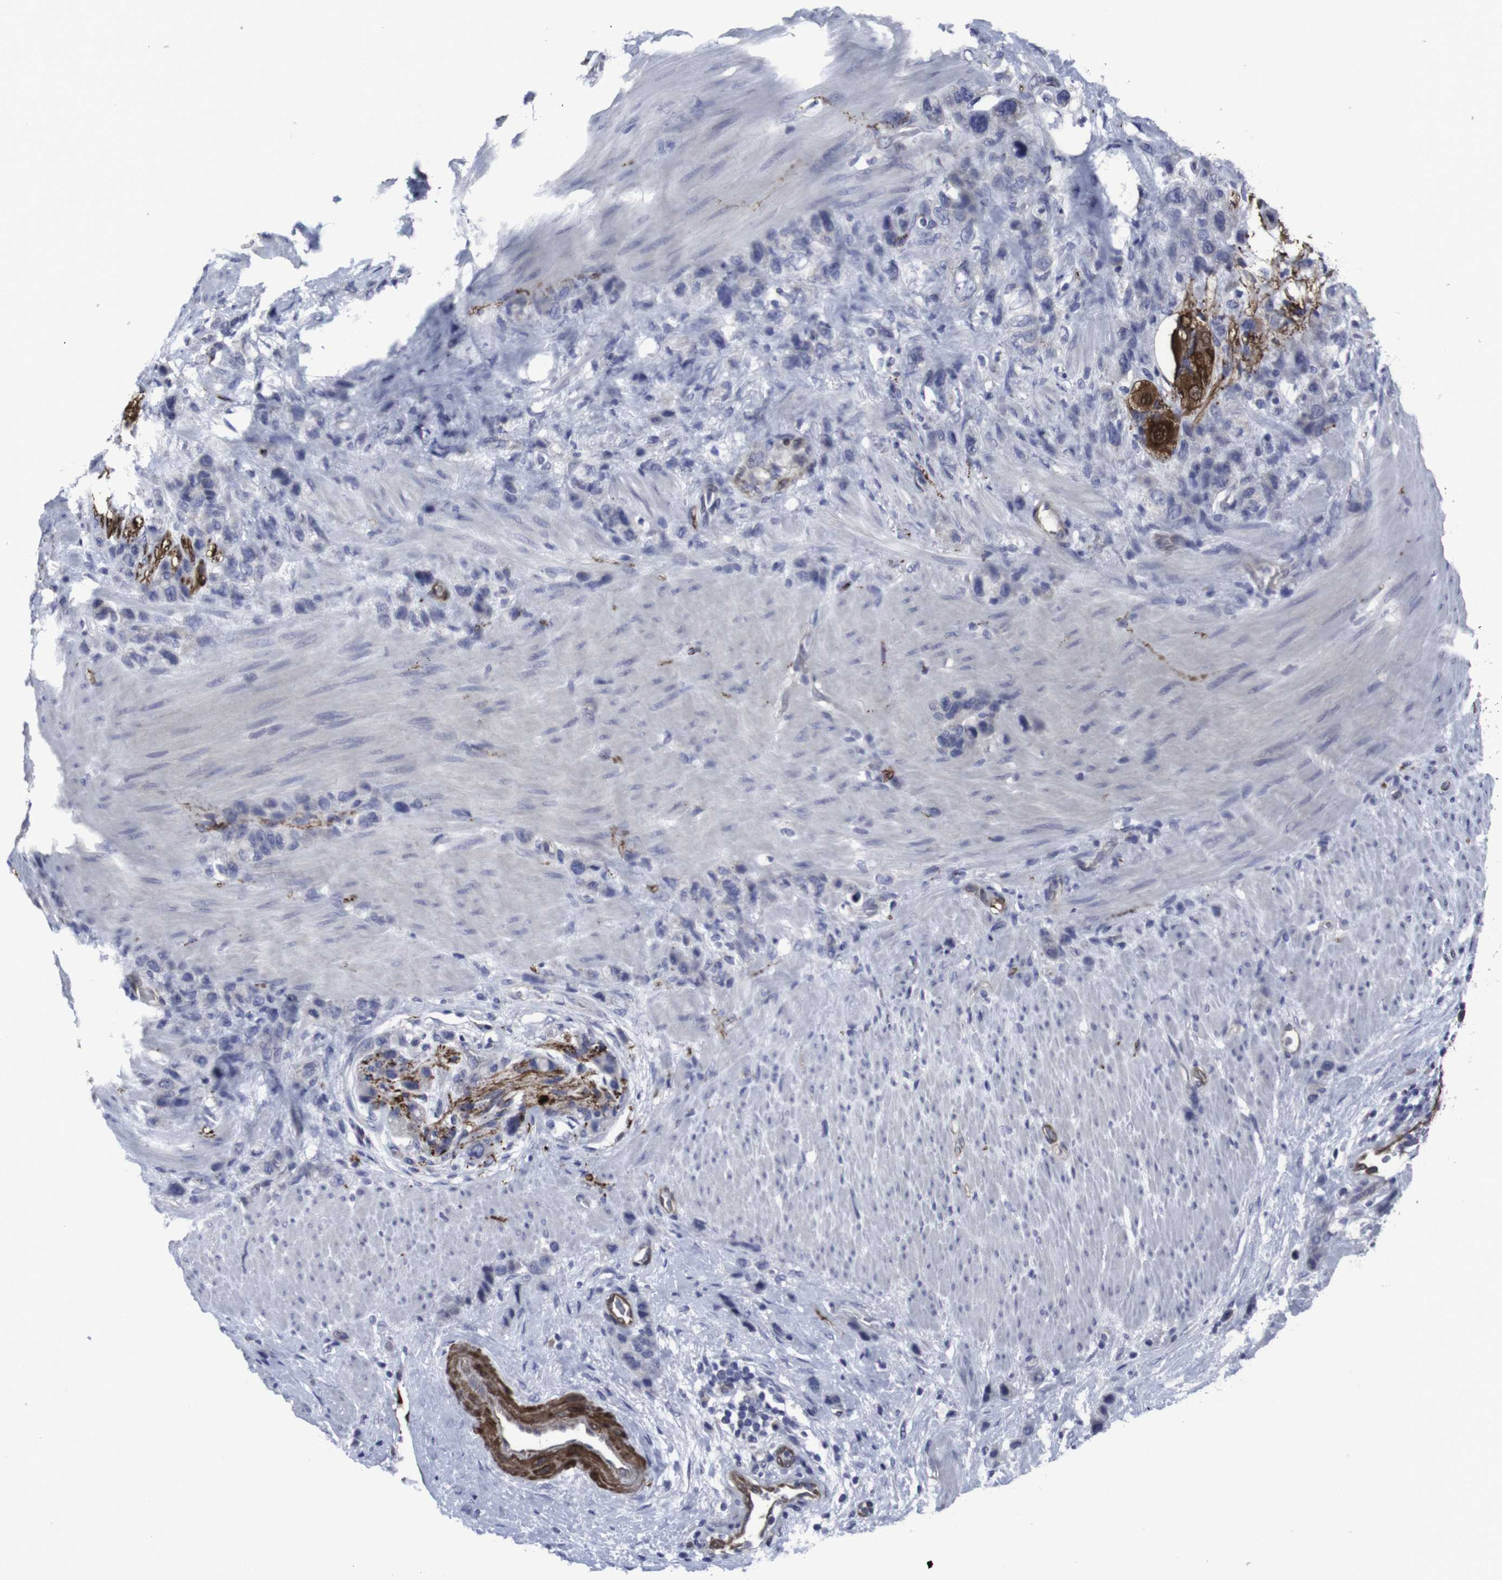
{"staining": {"intensity": "negative", "quantity": "none", "location": "none"}, "tissue": "stomach cancer", "cell_type": "Tumor cells", "image_type": "cancer", "snomed": [{"axis": "morphology", "description": "Adenocarcinoma, NOS"}, {"axis": "morphology", "description": "Adenocarcinoma, High grade"}, {"axis": "topography", "description": "Stomach, upper"}, {"axis": "topography", "description": "Stomach, lower"}], "caption": "Immunohistochemistry (IHC) of adenocarcinoma (stomach) exhibits no staining in tumor cells.", "gene": "SNCG", "patient": {"sex": "female", "age": 65}}